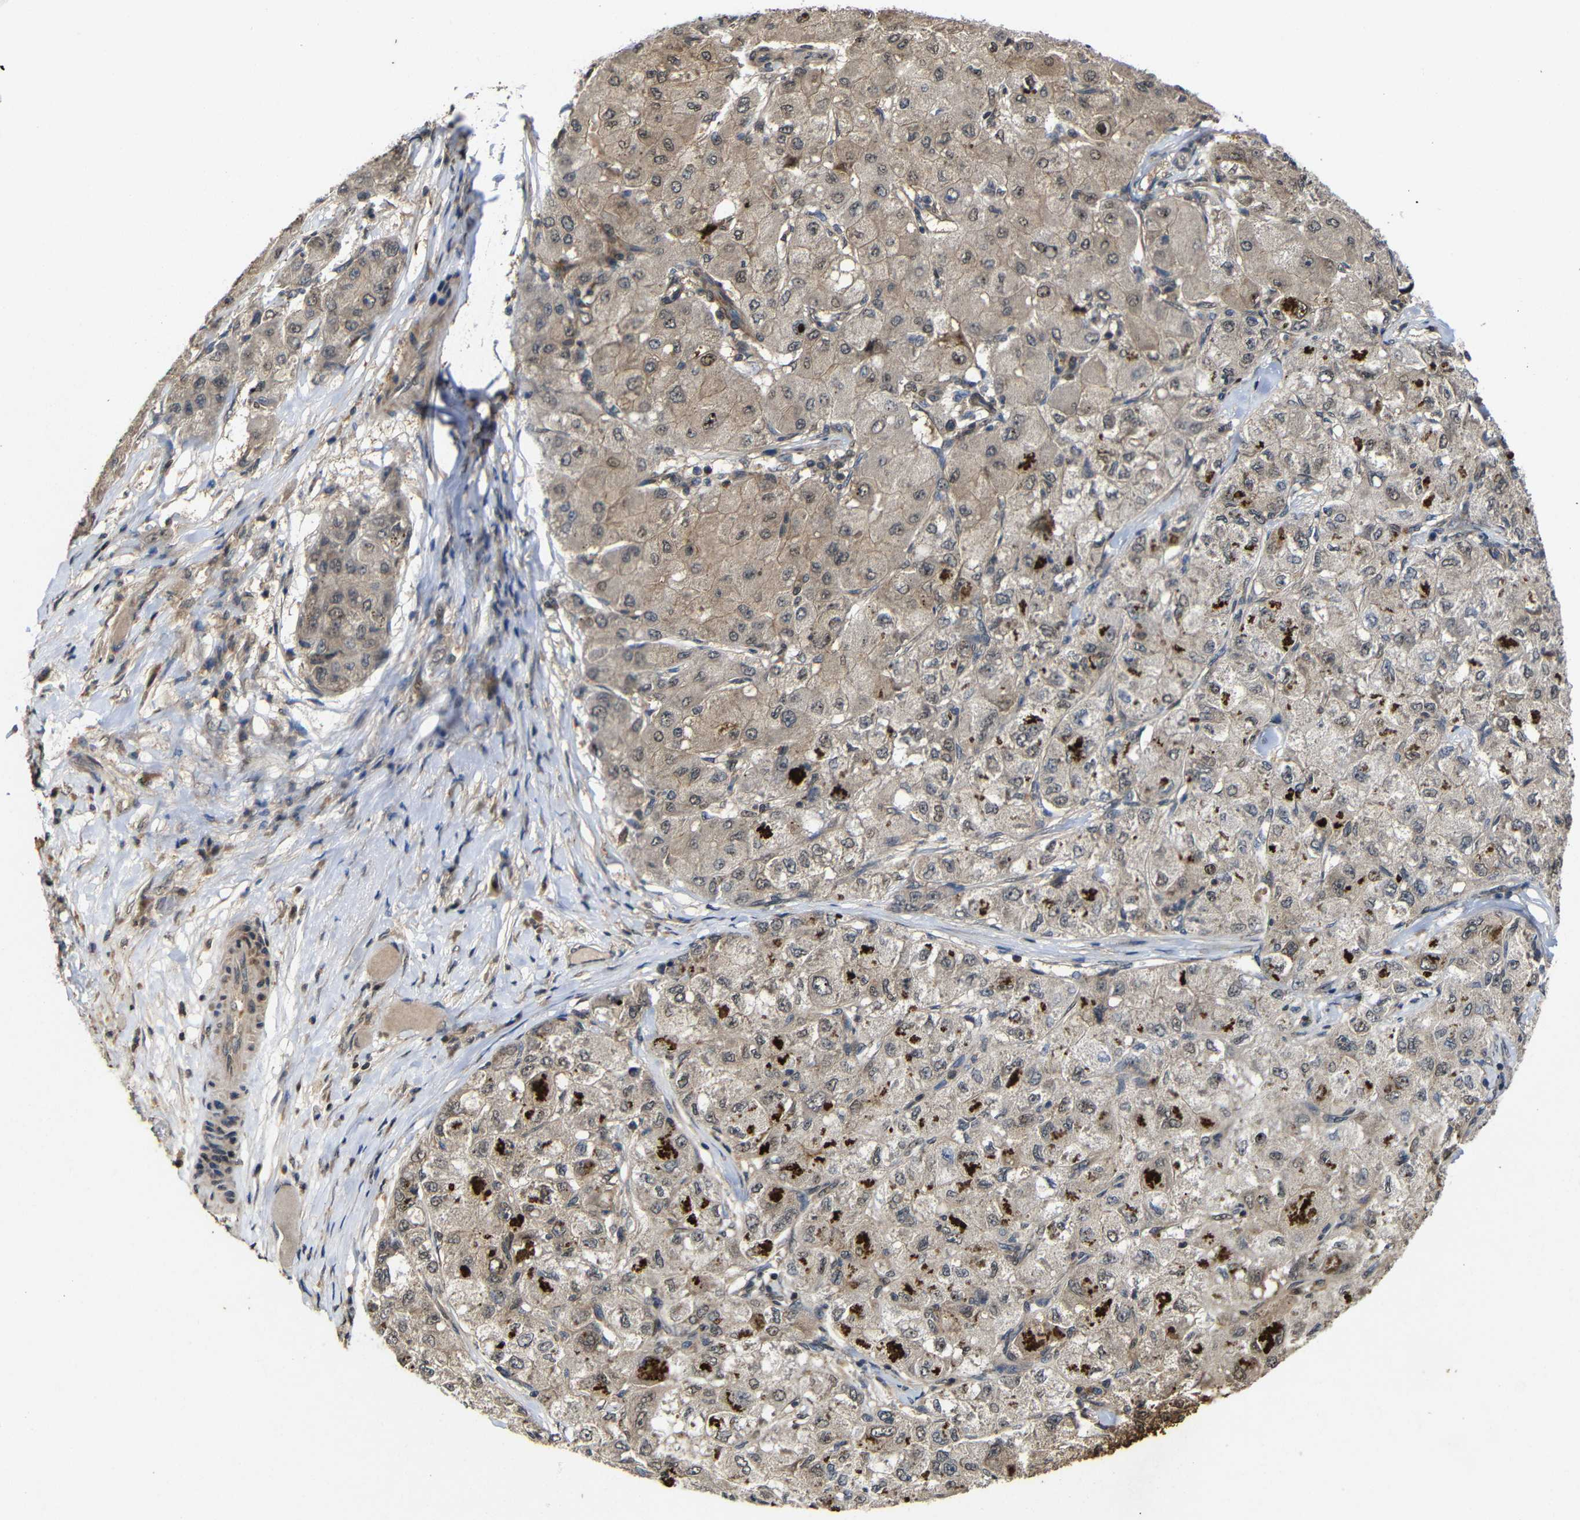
{"staining": {"intensity": "weak", "quantity": ">75%", "location": "cytoplasmic/membranous"}, "tissue": "liver cancer", "cell_type": "Tumor cells", "image_type": "cancer", "snomed": [{"axis": "morphology", "description": "Carcinoma, Hepatocellular, NOS"}, {"axis": "topography", "description": "Liver"}], "caption": "Immunohistochemical staining of hepatocellular carcinoma (liver) demonstrates weak cytoplasmic/membranous protein expression in about >75% of tumor cells. (IHC, brightfield microscopy, high magnification).", "gene": "ATG12", "patient": {"sex": "male", "age": 80}}